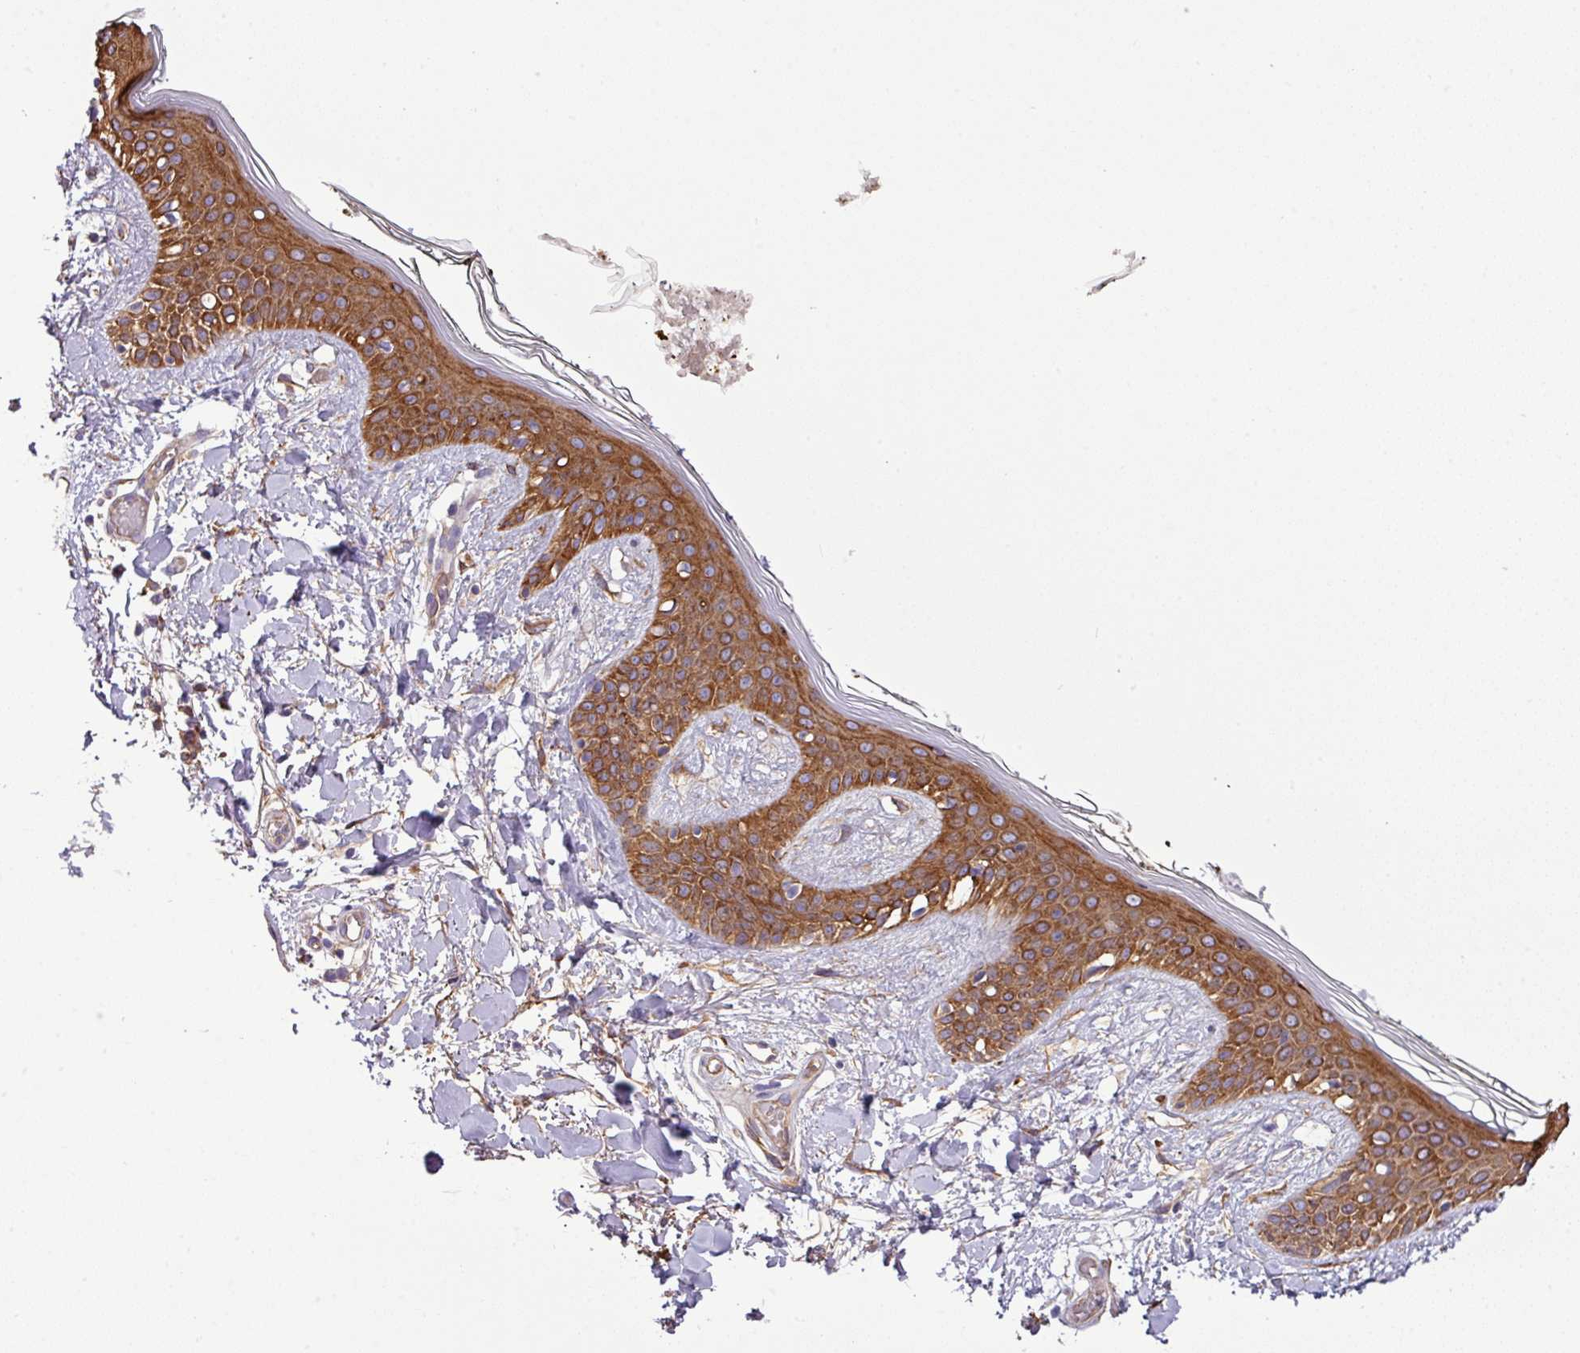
{"staining": {"intensity": "strong", "quantity": ">75%", "location": "cytoplasmic/membranous"}, "tissue": "skin", "cell_type": "Fibroblasts", "image_type": "normal", "snomed": [{"axis": "morphology", "description": "Normal tissue, NOS"}, {"axis": "topography", "description": "Skin"}], "caption": "Fibroblasts show high levels of strong cytoplasmic/membranous positivity in about >75% of cells in unremarkable human skin.", "gene": "PARD6A", "patient": {"sex": "female", "age": 34}}